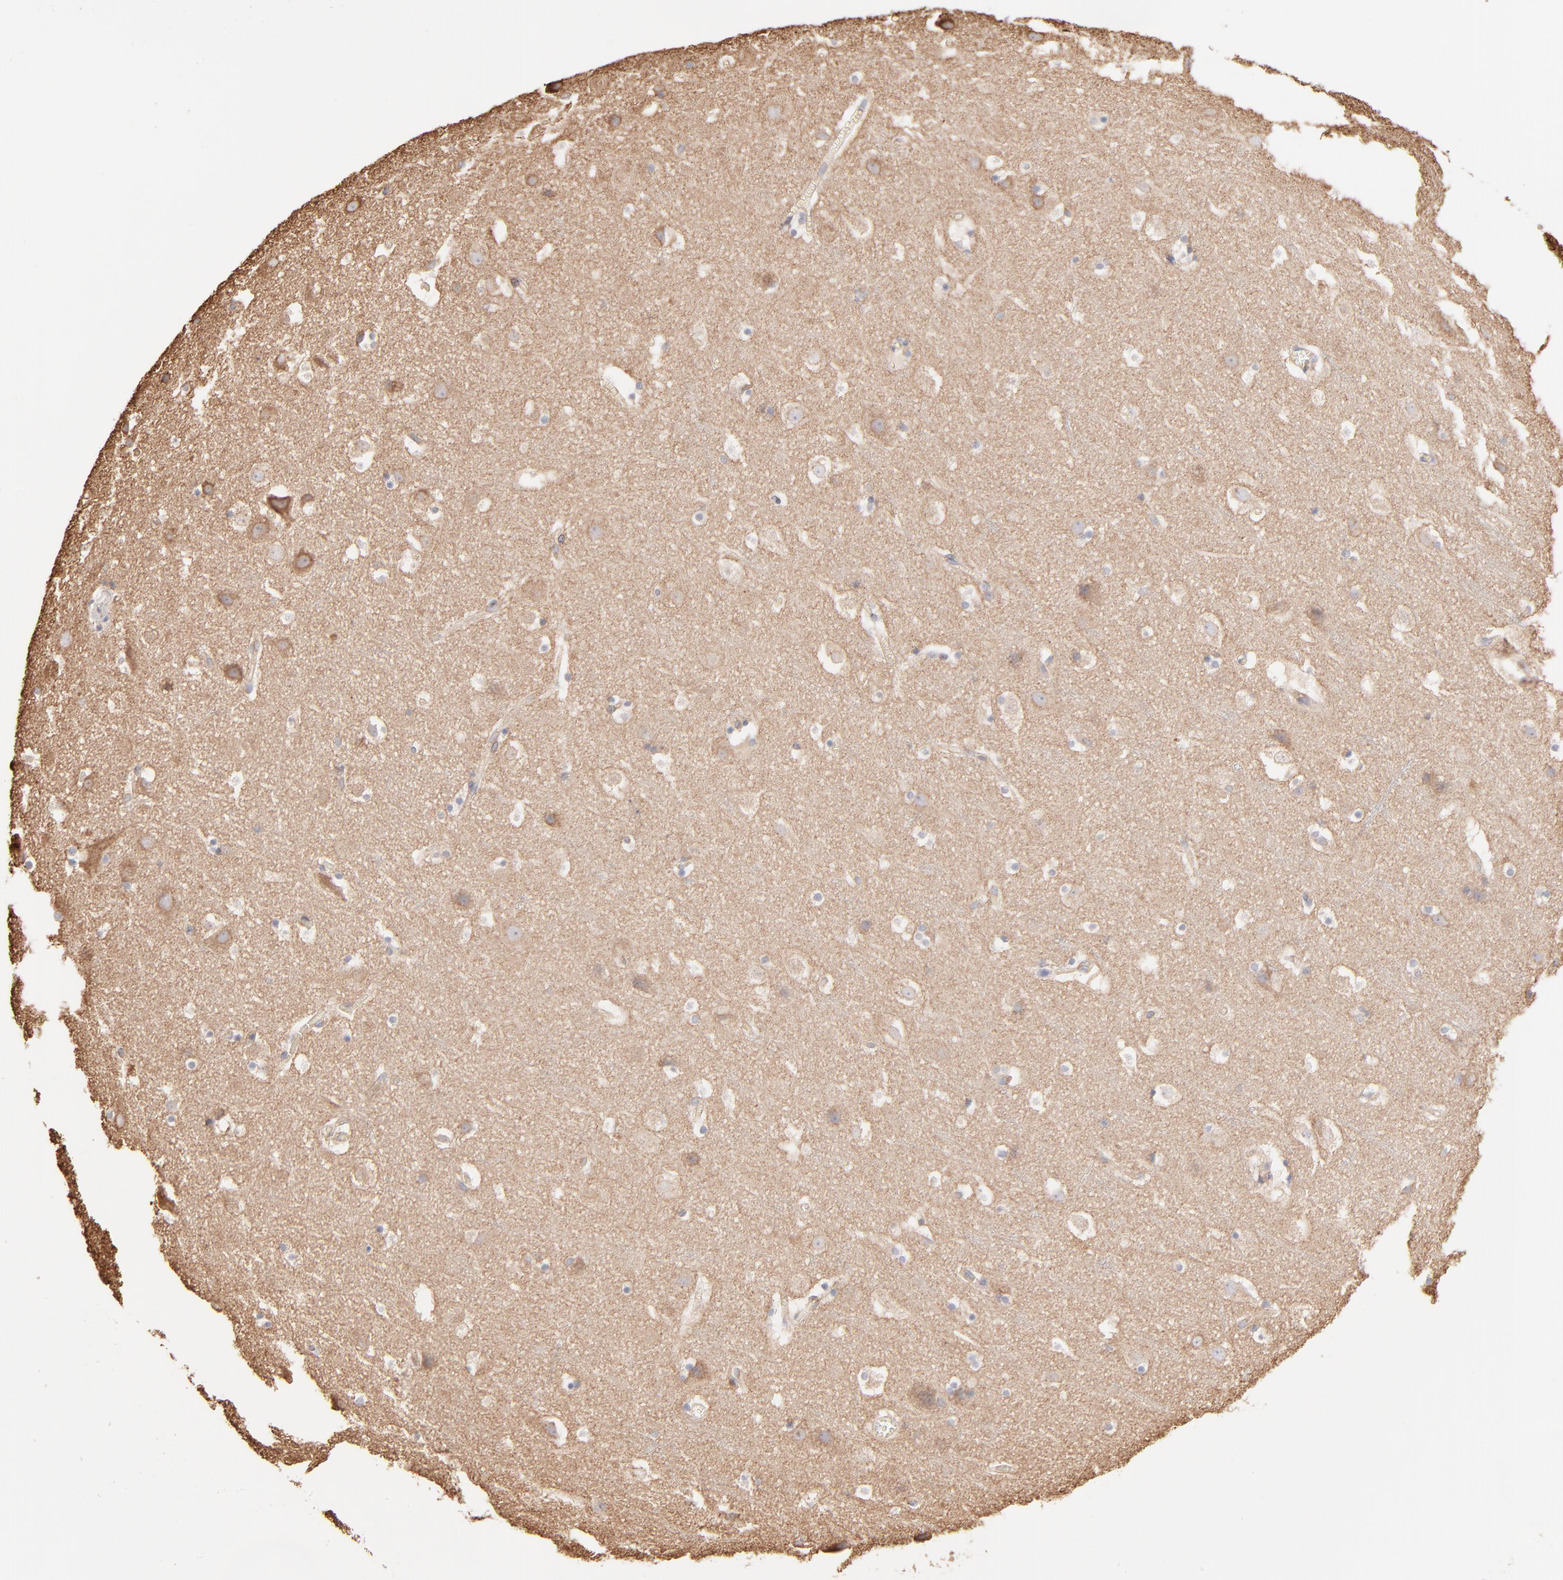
{"staining": {"intensity": "weak", "quantity": ">75%", "location": "cytoplasmic/membranous"}, "tissue": "cerebral cortex", "cell_type": "Endothelial cells", "image_type": "normal", "snomed": [{"axis": "morphology", "description": "Normal tissue, NOS"}, {"axis": "topography", "description": "Cerebral cortex"}], "caption": "Immunohistochemical staining of normal human cerebral cortex exhibits weak cytoplasmic/membranous protein positivity in approximately >75% of endothelial cells.", "gene": "CLTB", "patient": {"sex": "male", "age": 45}}